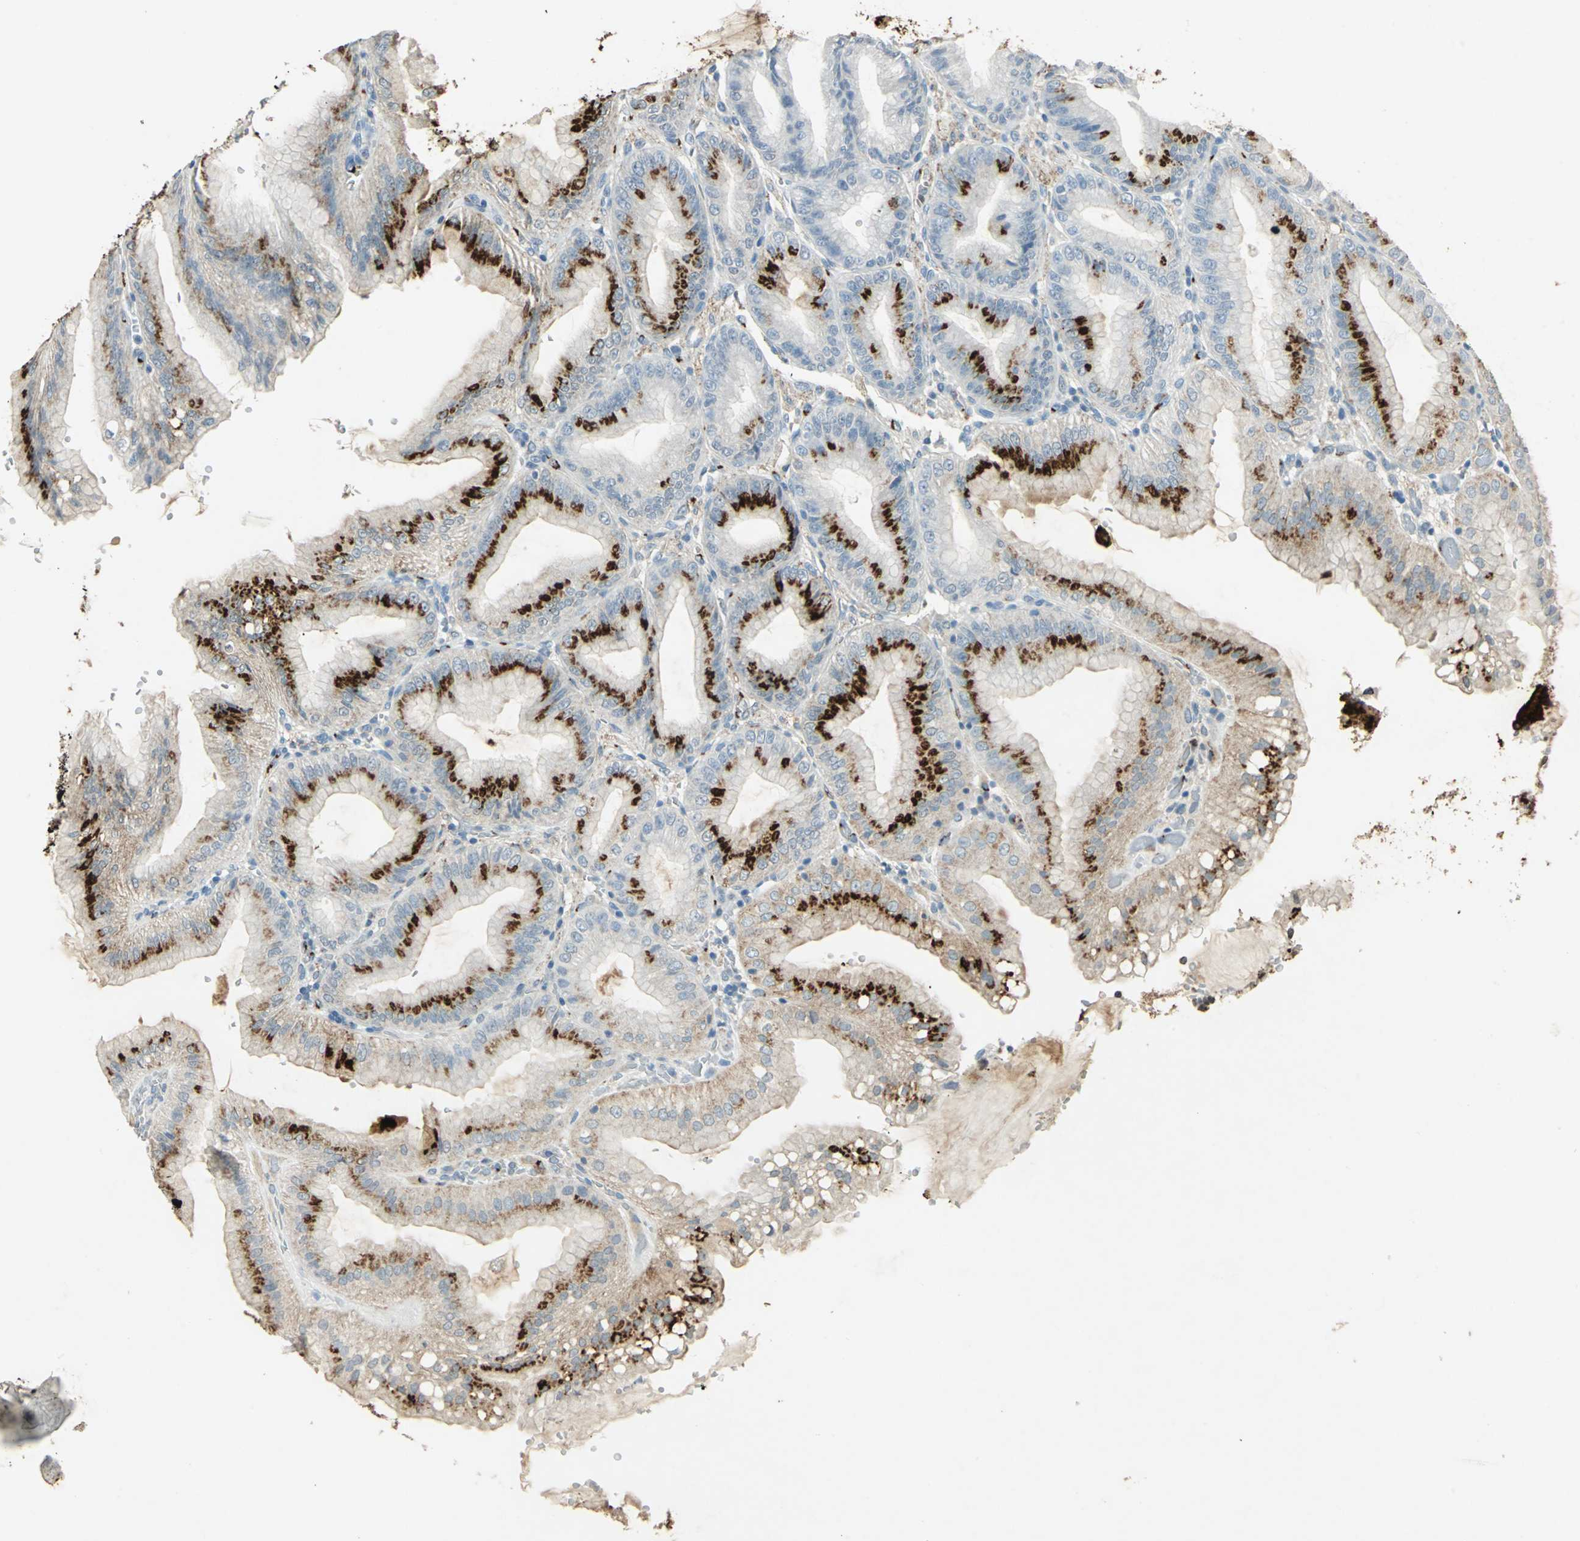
{"staining": {"intensity": "strong", "quantity": ">75%", "location": "cytoplasmic/membranous"}, "tissue": "stomach", "cell_type": "Glandular cells", "image_type": "normal", "snomed": [{"axis": "morphology", "description": "Normal tissue, NOS"}, {"axis": "topography", "description": "Stomach, lower"}], "caption": "IHC of unremarkable stomach demonstrates high levels of strong cytoplasmic/membranous staining in about >75% of glandular cells. Nuclei are stained in blue.", "gene": "CAMK2B", "patient": {"sex": "male", "age": 71}}